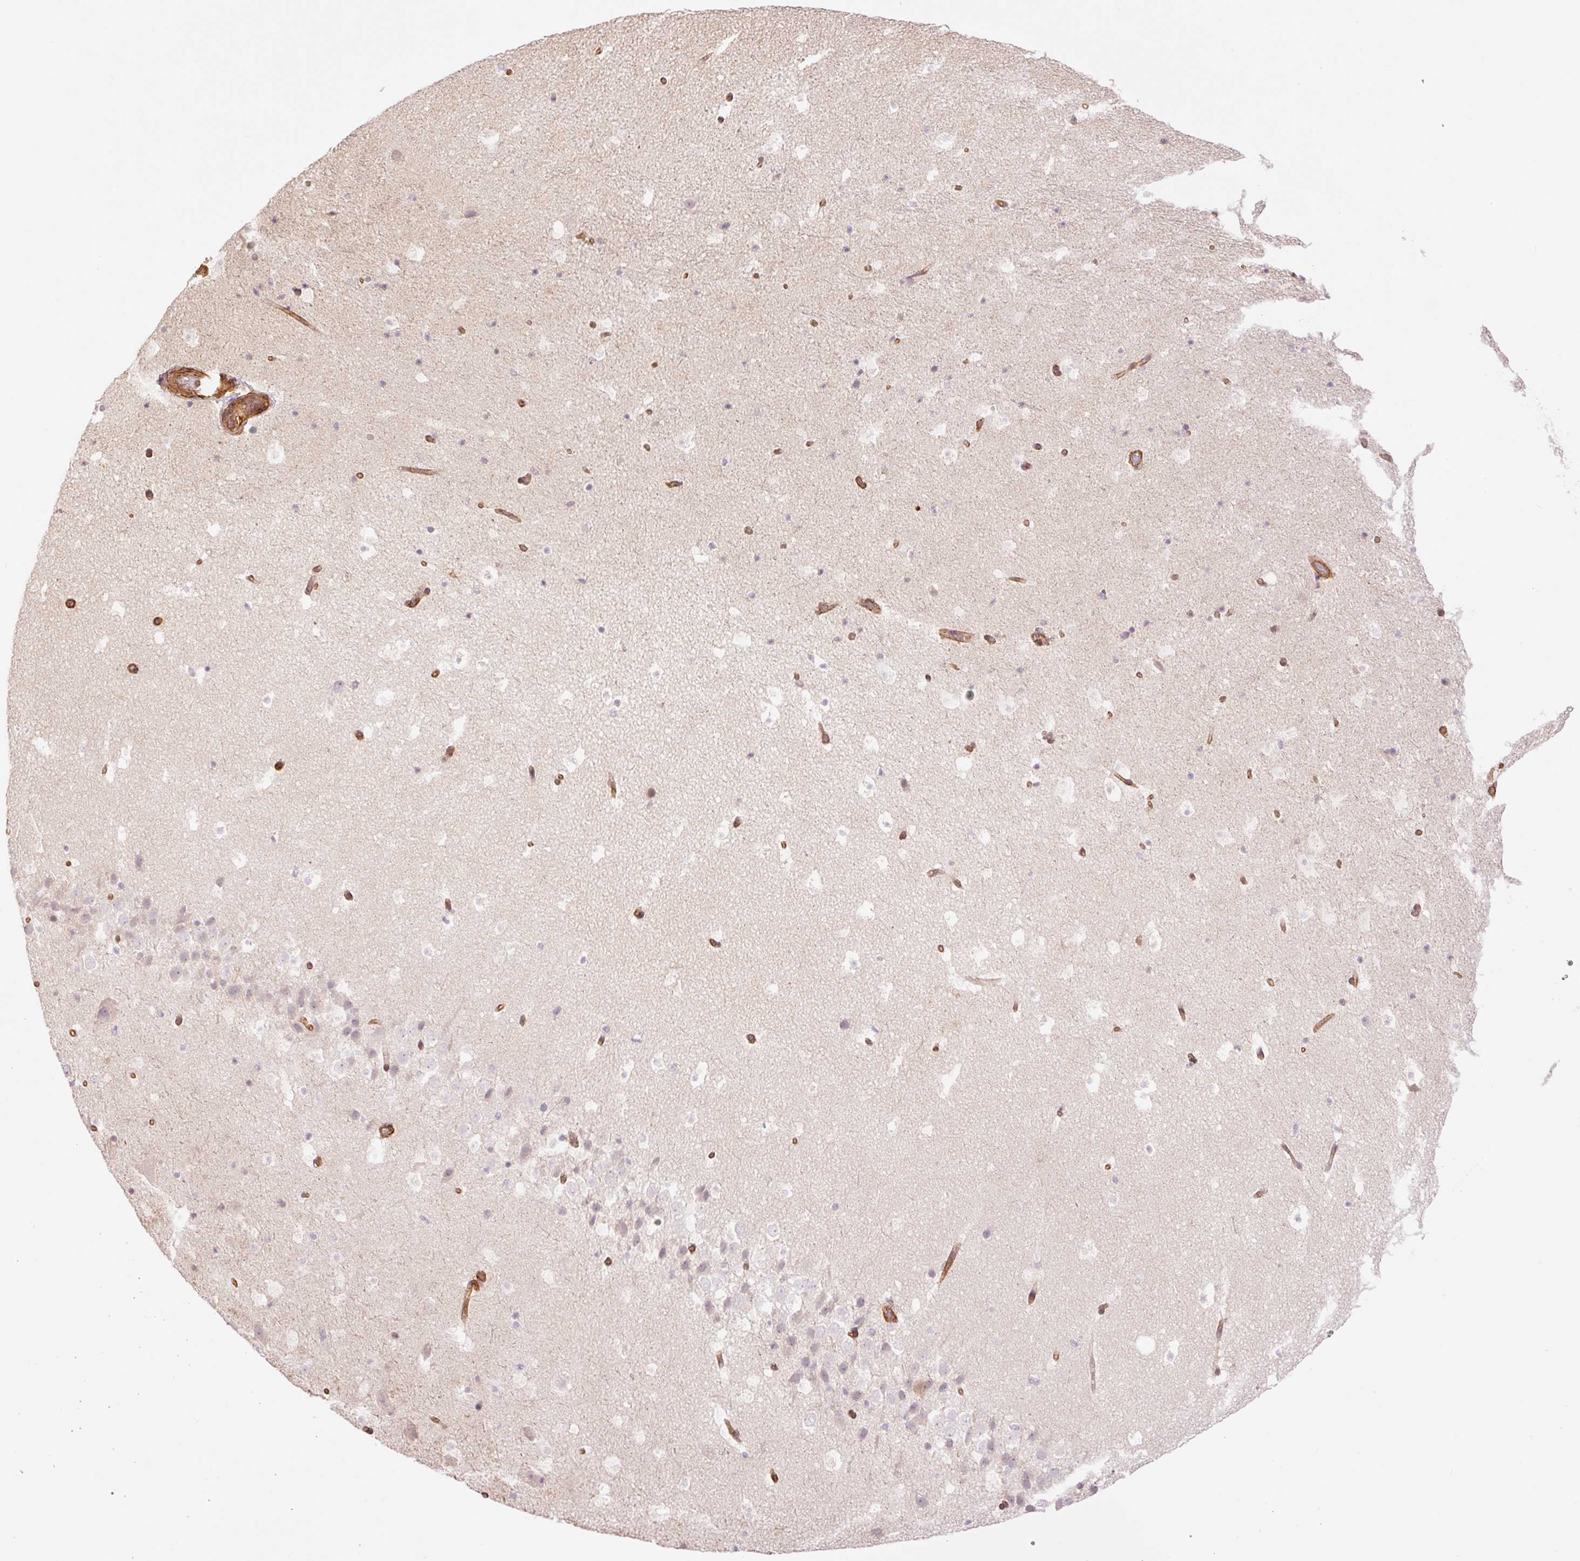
{"staining": {"intensity": "negative", "quantity": "none", "location": "none"}, "tissue": "hippocampus", "cell_type": "Glial cells", "image_type": "normal", "snomed": [{"axis": "morphology", "description": "Normal tissue, NOS"}, {"axis": "topography", "description": "Hippocampus"}], "caption": "This image is of unremarkable hippocampus stained with IHC to label a protein in brown with the nuclei are counter-stained blue. There is no positivity in glial cells. Brightfield microscopy of immunohistochemistry (IHC) stained with DAB (brown) and hematoxylin (blue), captured at high magnification.", "gene": "PPP1R1B", "patient": {"sex": "male", "age": 37}}